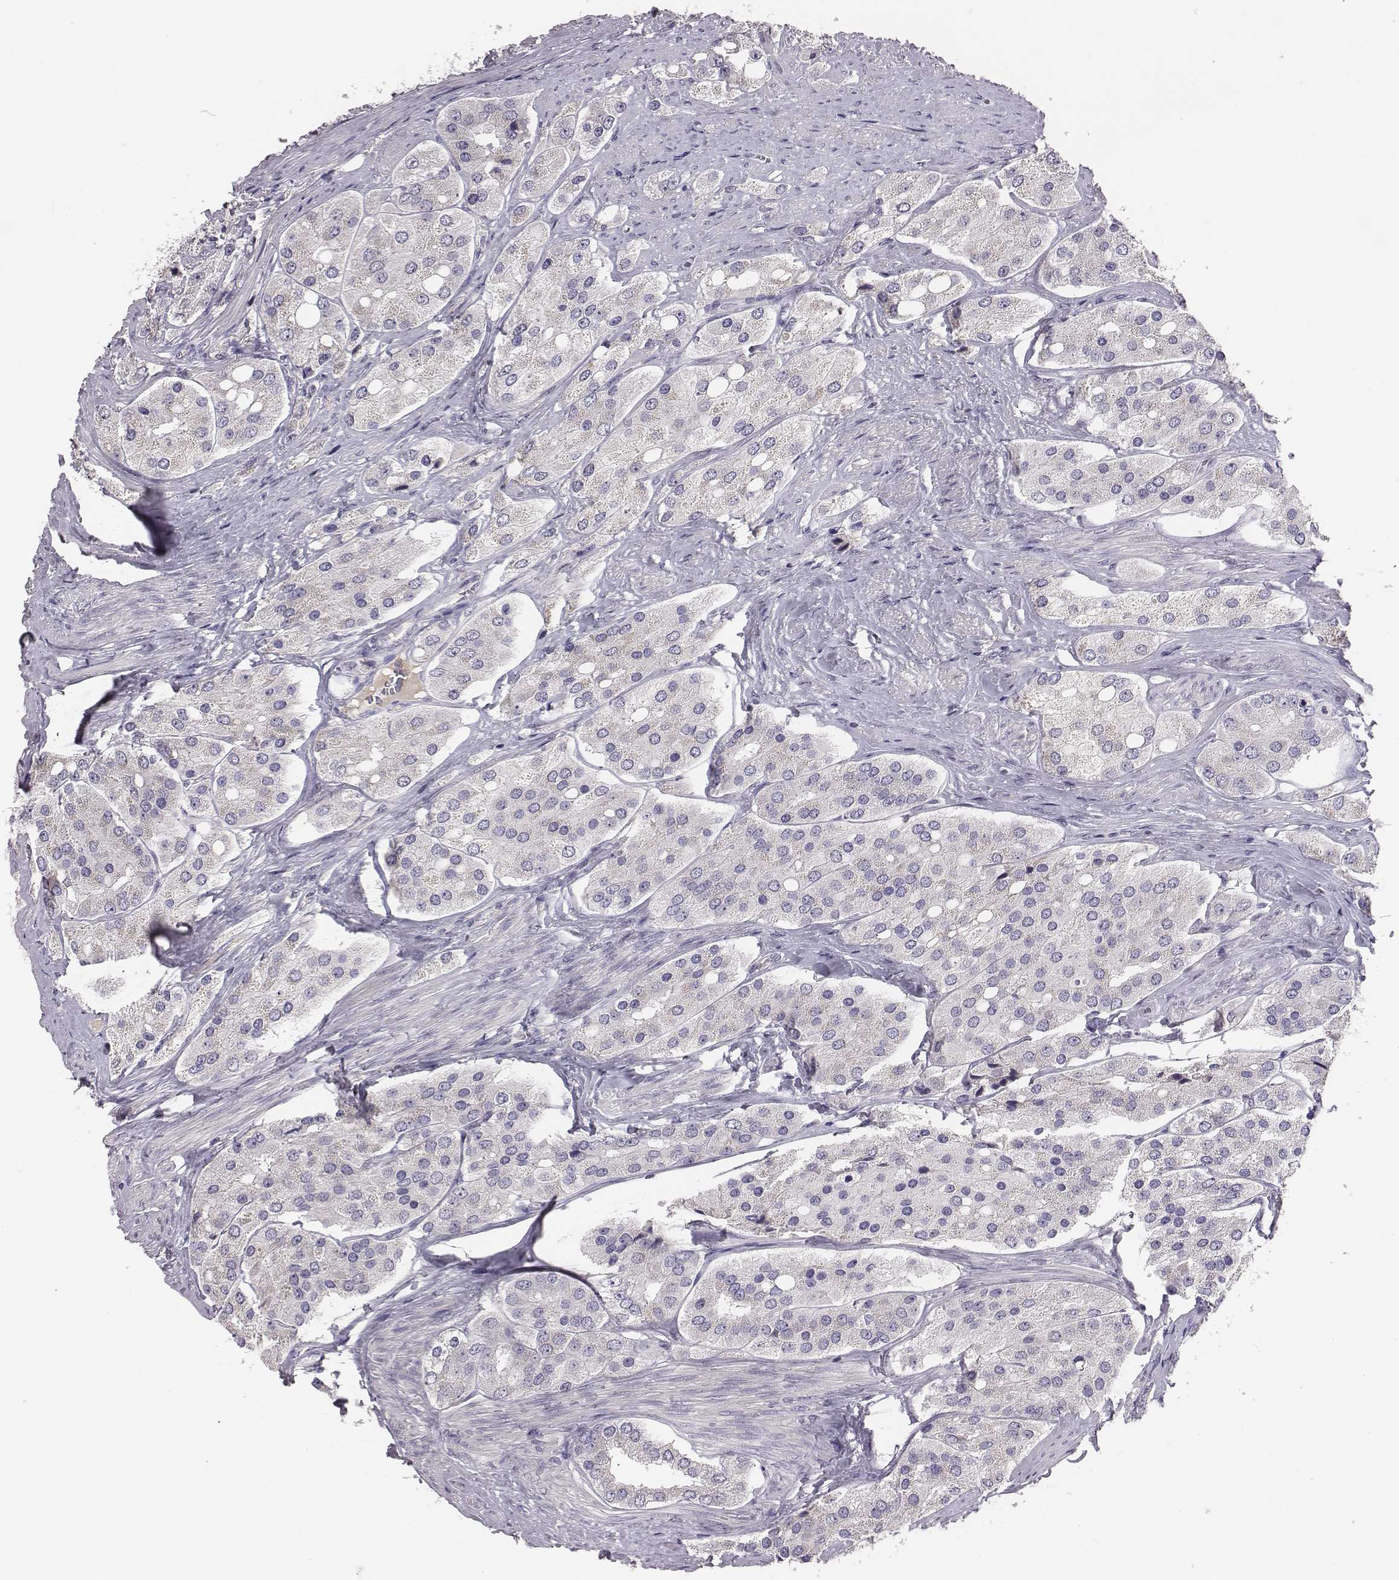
{"staining": {"intensity": "negative", "quantity": "none", "location": "none"}, "tissue": "prostate cancer", "cell_type": "Tumor cells", "image_type": "cancer", "snomed": [{"axis": "morphology", "description": "Adenocarcinoma, Low grade"}, {"axis": "topography", "description": "Prostate"}], "caption": "Image shows no significant protein staining in tumor cells of low-grade adenocarcinoma (prostate).", "gene": "EN1", "patient": {"sex": "male", "age": 69}}